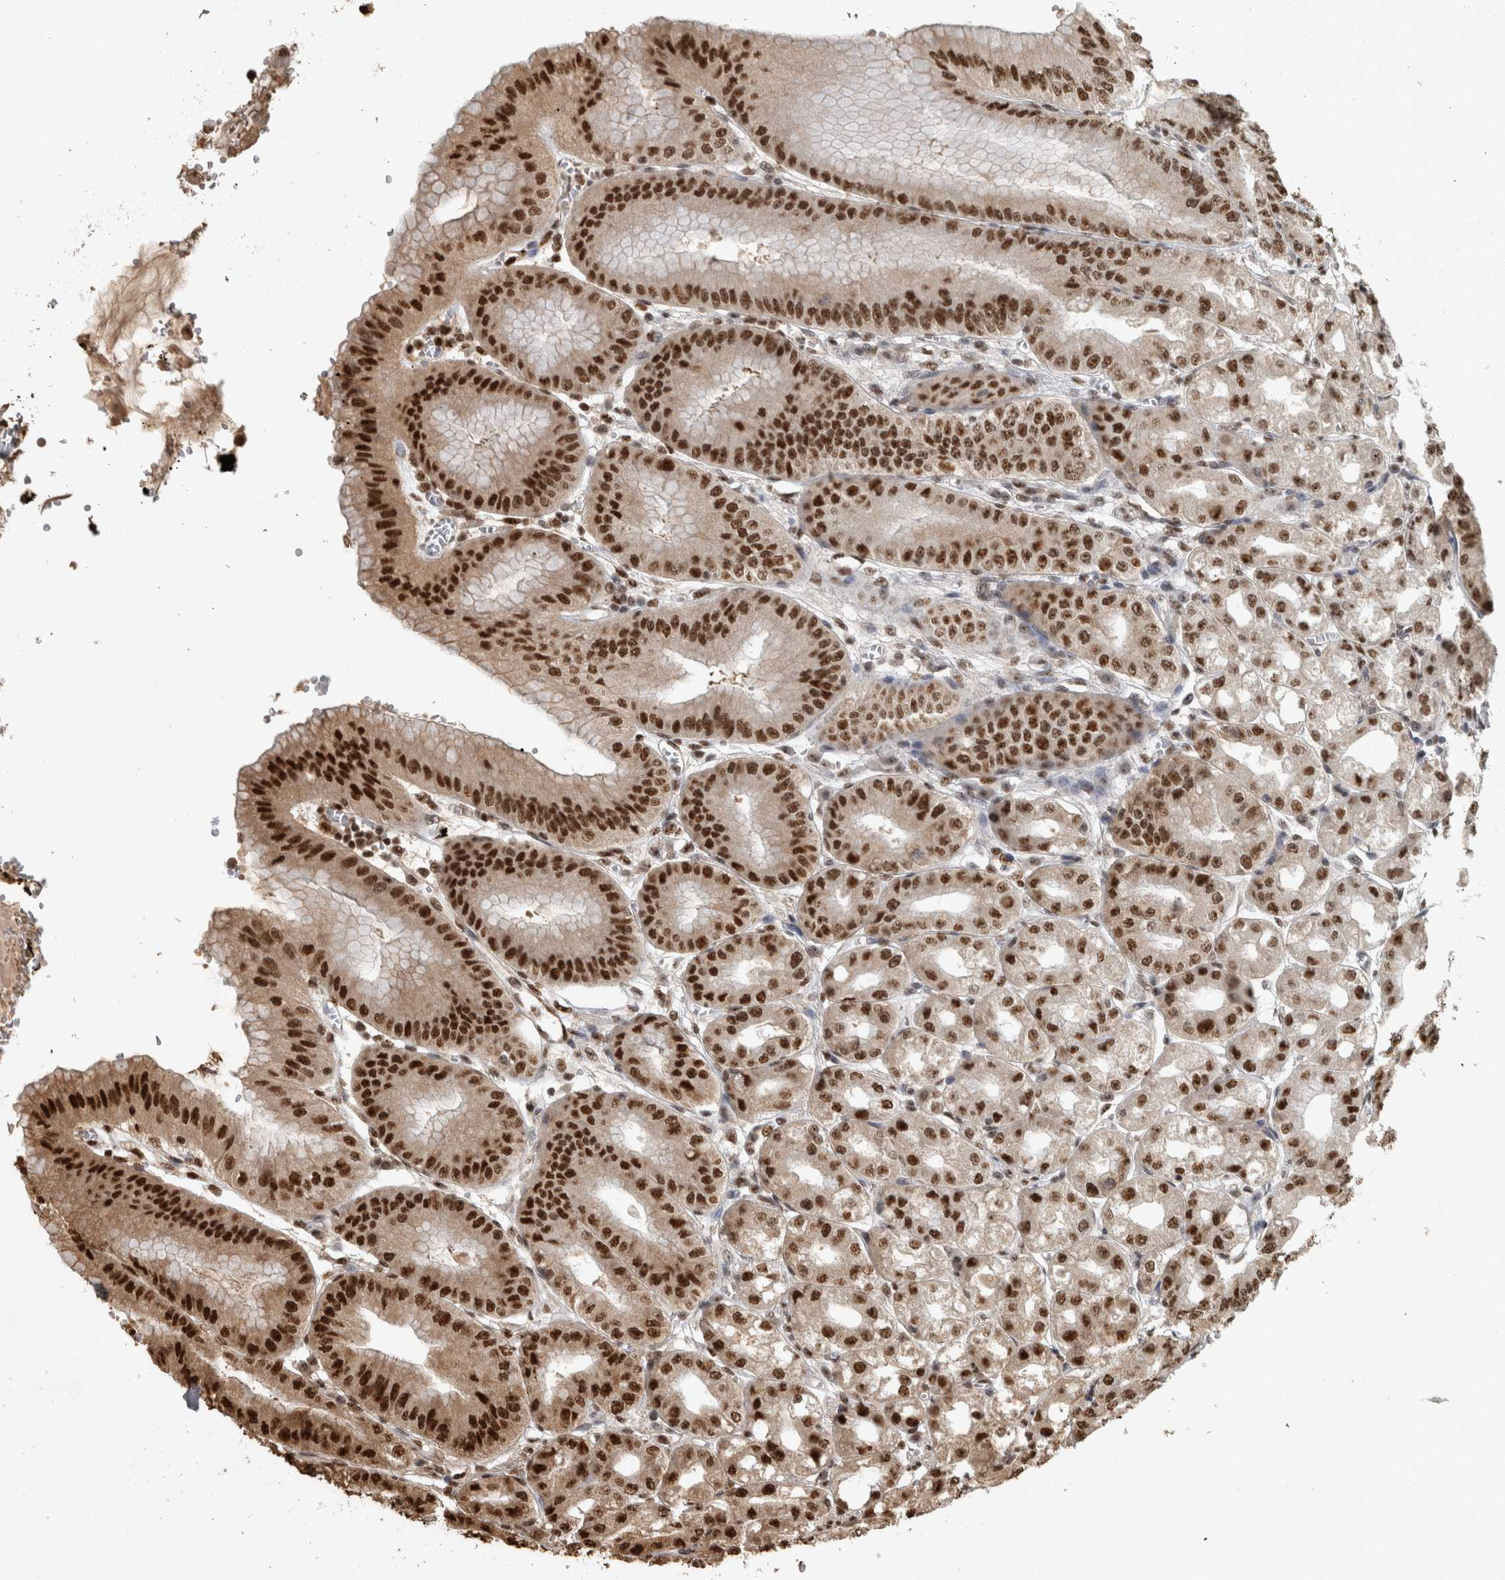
{"staining": {"intensity": "strong", "quantity": ">75%", "location": "nuclear"}, "tissue": "stomach", "cell_type": "Glandular cells", "image_type": "normal", "snomed": [{"axis": "morphology", "description": "Normal tissue, NOS"}, {"axis": "topography", "description": "Stomach, lower"}], "caption": "Strong nuclear staining for a protein is identified in approximately >75% of glandular cells of normal stomach using immunohistochemistry (IHC).", "gene": "RAD50", "patient": {"sex": "male", "age": 71}}